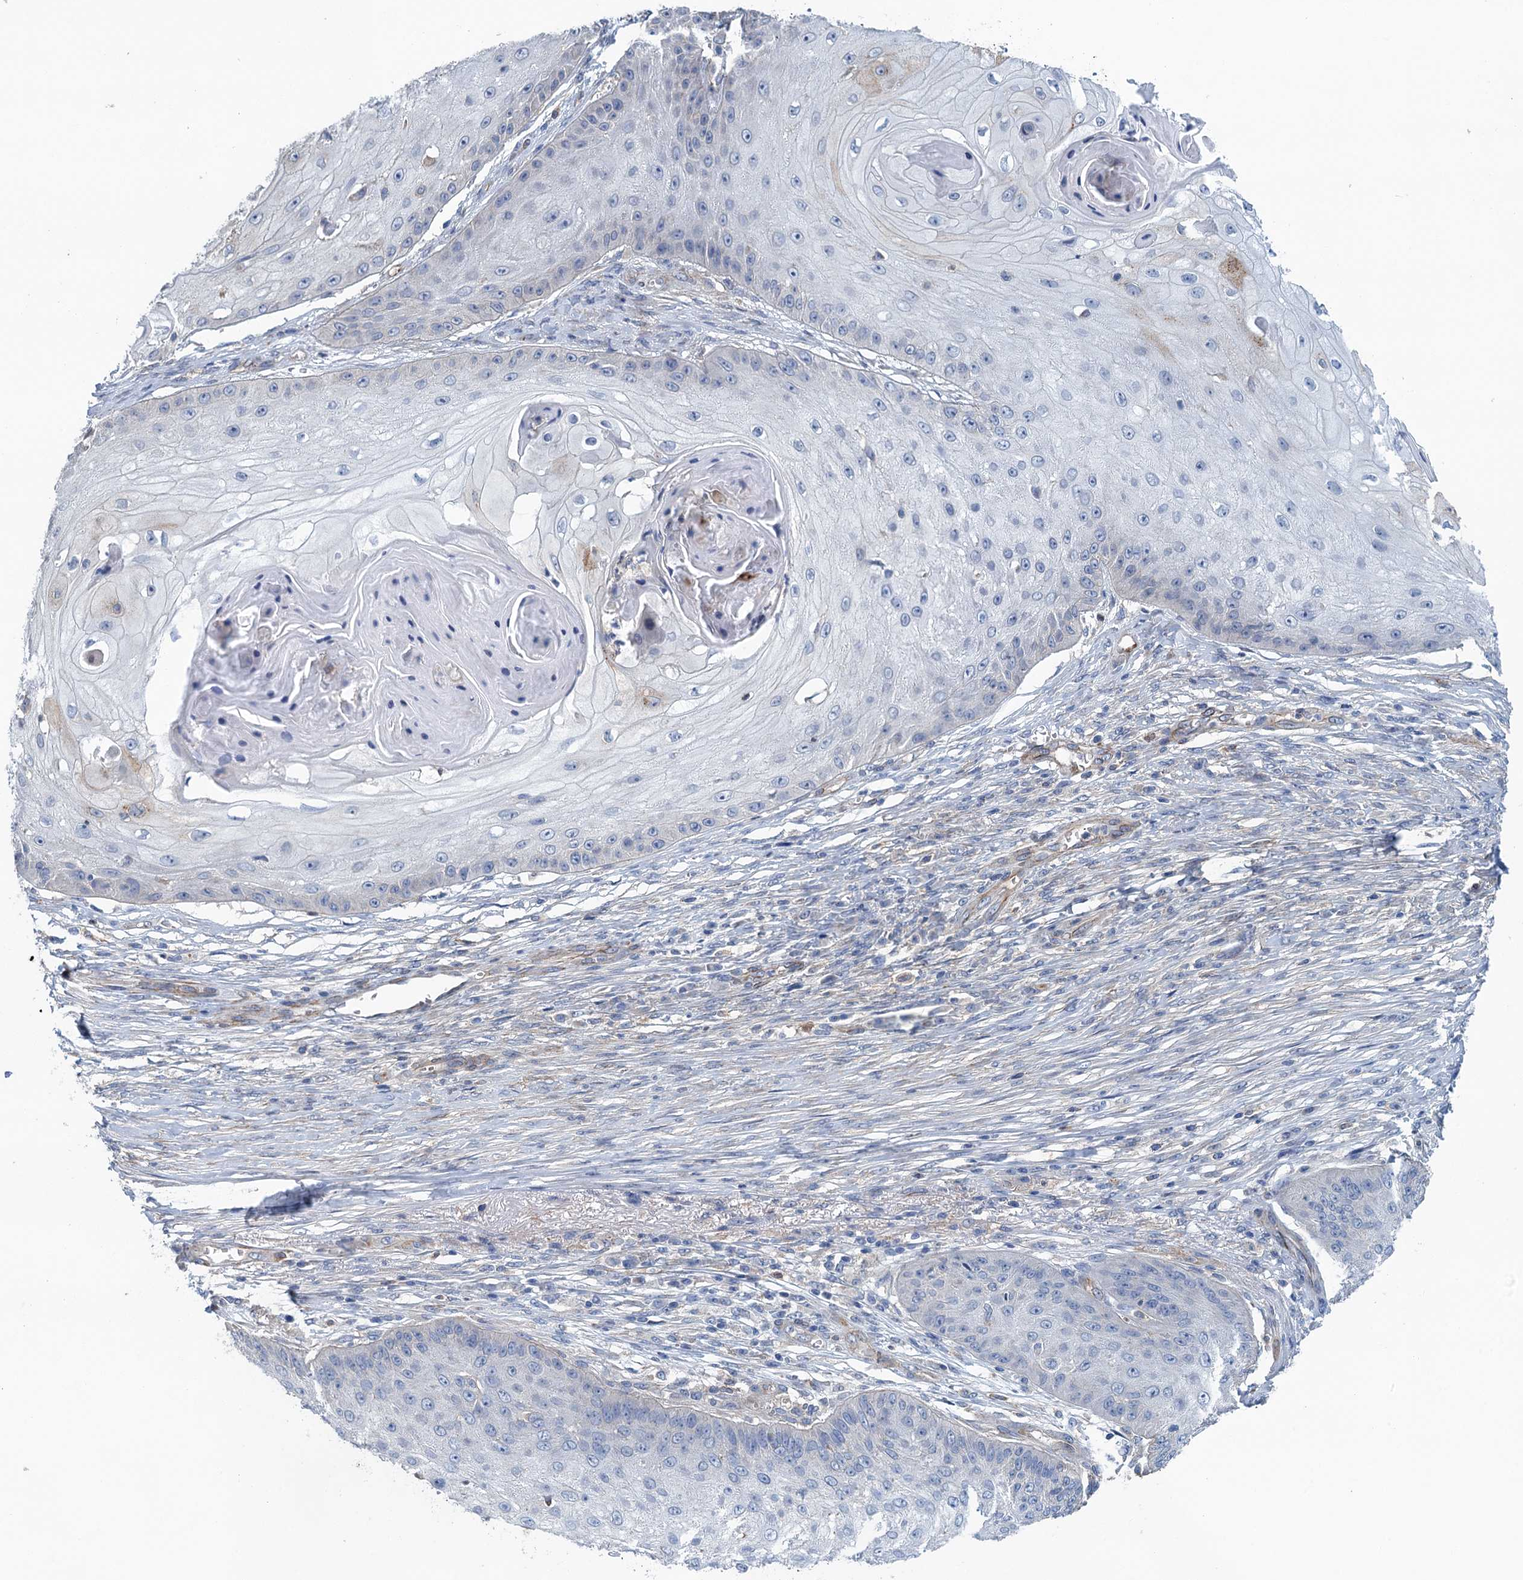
{"staining": {"intensity": "moderate", "quantity": "<25%", "location": "cytoplasmic/membranous"}, "tissue": "skin cancer", "cell_type": "Tumor cells", "image_type": "cancer", "snomed": [{"axis": "morphology", "description": "Squamous cell carcinoma, NOS"}, {"axis": "topography", "description": "Skin"}], "caption": "Tumor cells reveal low levels of moderate cytoplasmic/membranous positivity in approximately <25% of cells in human squamous cell carcinoma (skin).", "gene": "RSAD2", "patient": {"sex": "male", "age": 70}}